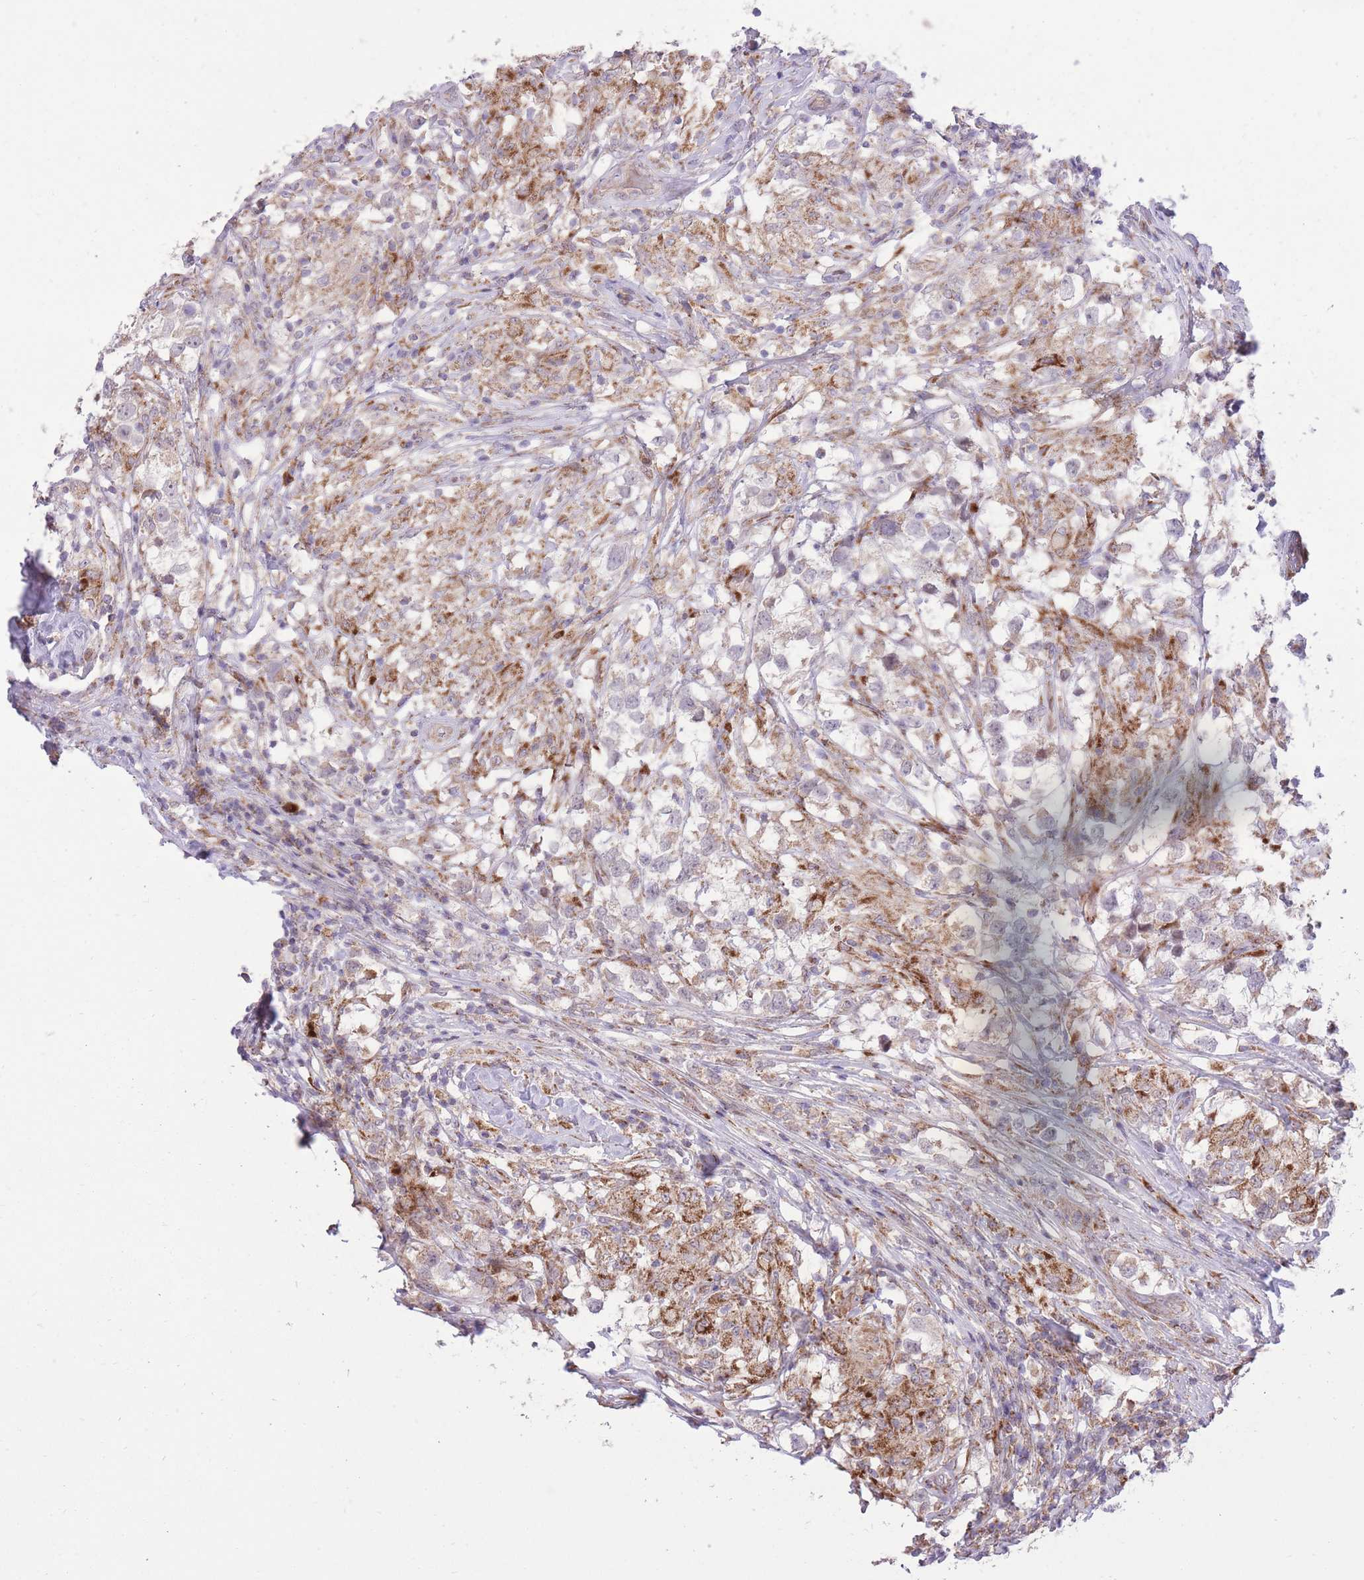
{"staining": {"intensity": "weak", "quantity": "25%-75%", "location": "cytoplasmic/membranous"}, "tissue": "testis cancer", "cell_type": "Tumor cells", "image_type": "cancer", "snomed": [{"axis": "morphology", "description": "Seminoma, NOS"}, {"axis": "topography", "description": "Testis"}], "caption": "DAB immunohistochemical staining of human seminoma (testis) displays weak cytoplasmic/membranous protein positivity in approximately 25%-75% of tumor cells.", "gene": "SLC4A4", "patient": {"sex": "male", "age": 46}}